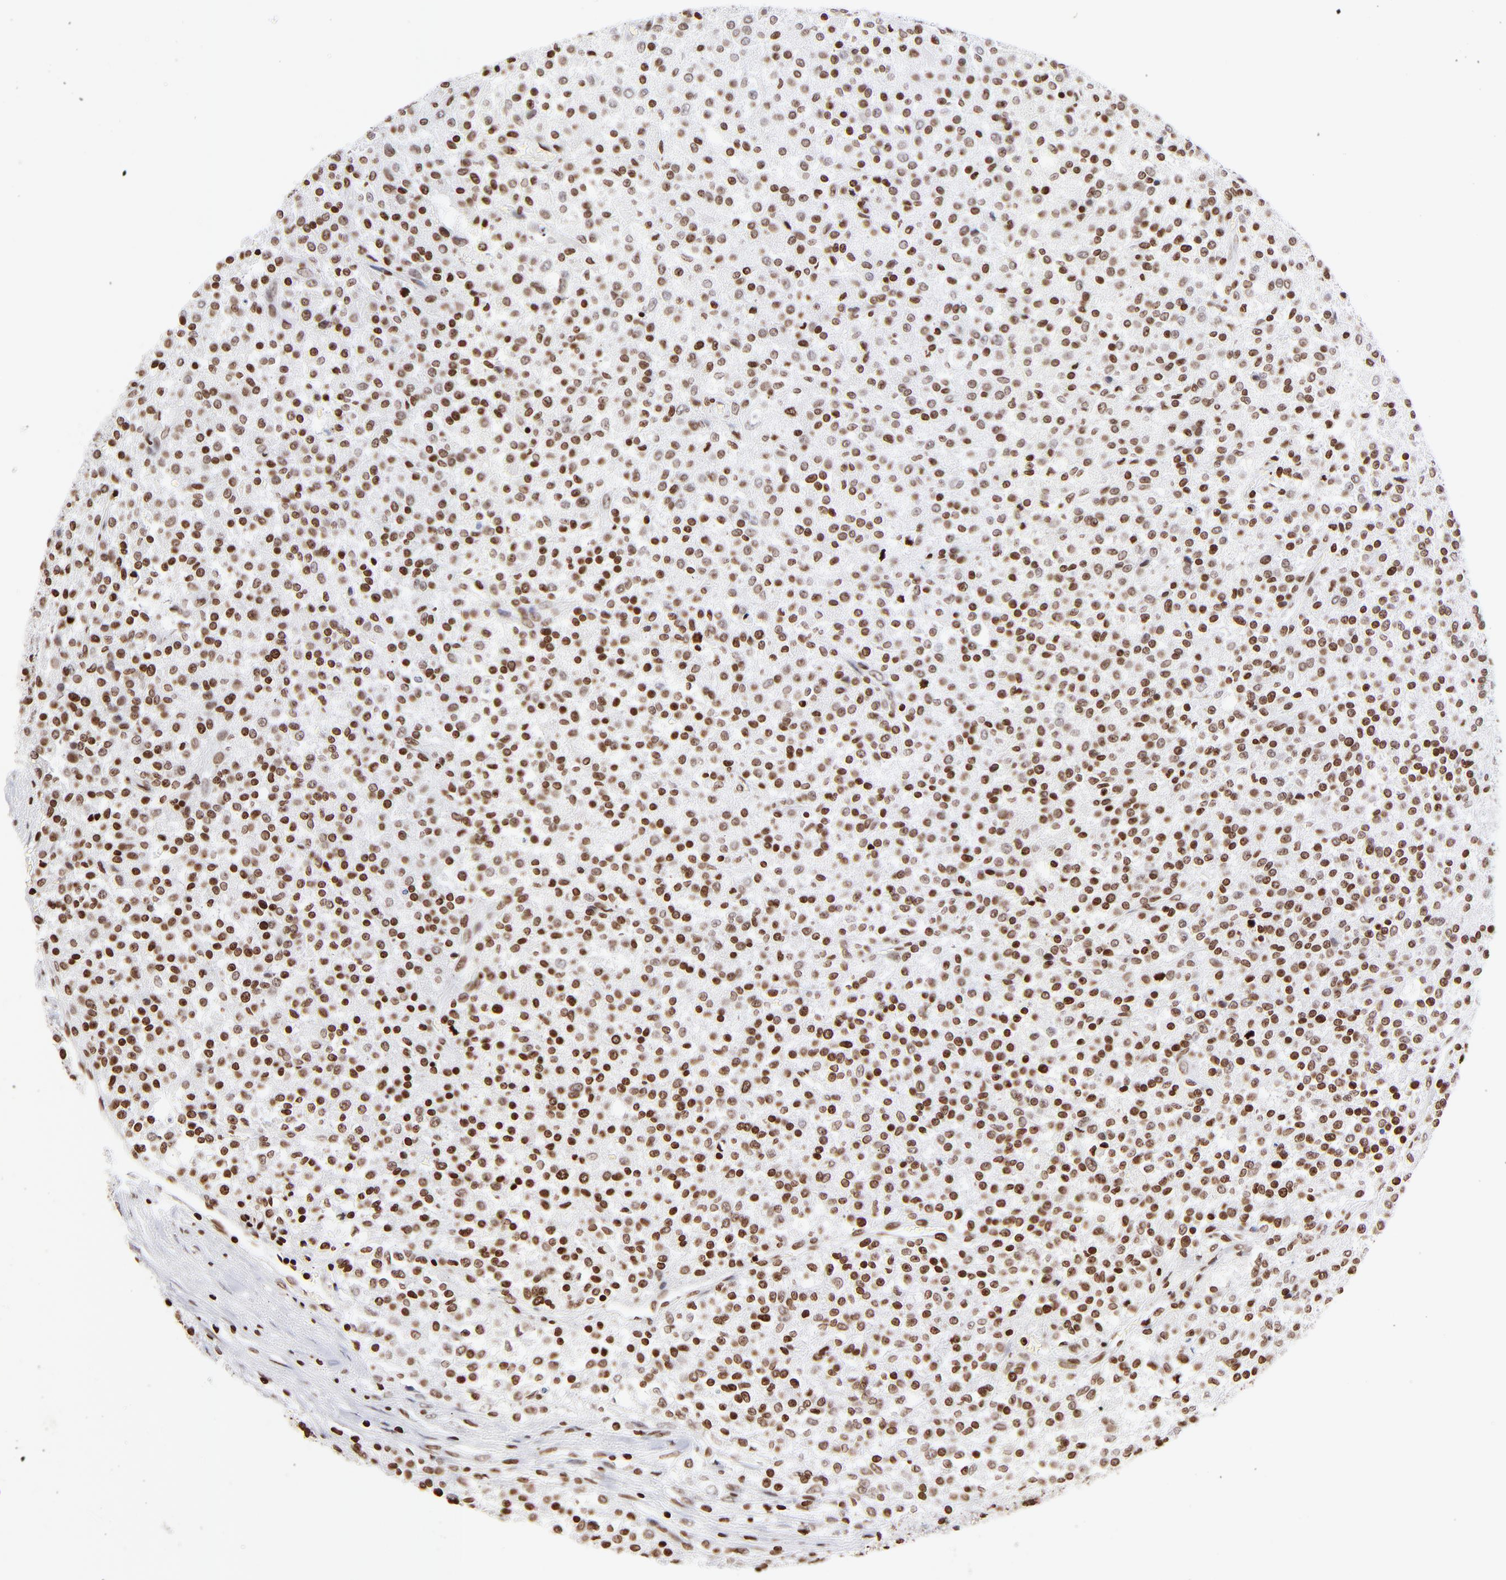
{"staining": {"intensity": "strong", "quantity": ">75%", "location": "nuclear"}, "tissue": "testis cancer", "cell_type": "Tumor cells", "image_type": "cancer", "snomed": [{"axis": "morphology", "description": "Seminoma, NOS"}, {"axis": "topography", "description": "Testis"}], "caption": "Protein staining displays strong nuclear positivity in about >75% of tumor cells in testis seminoma.", "gene": "RTL4", "patient": {"sex": "male", "age": 59}}